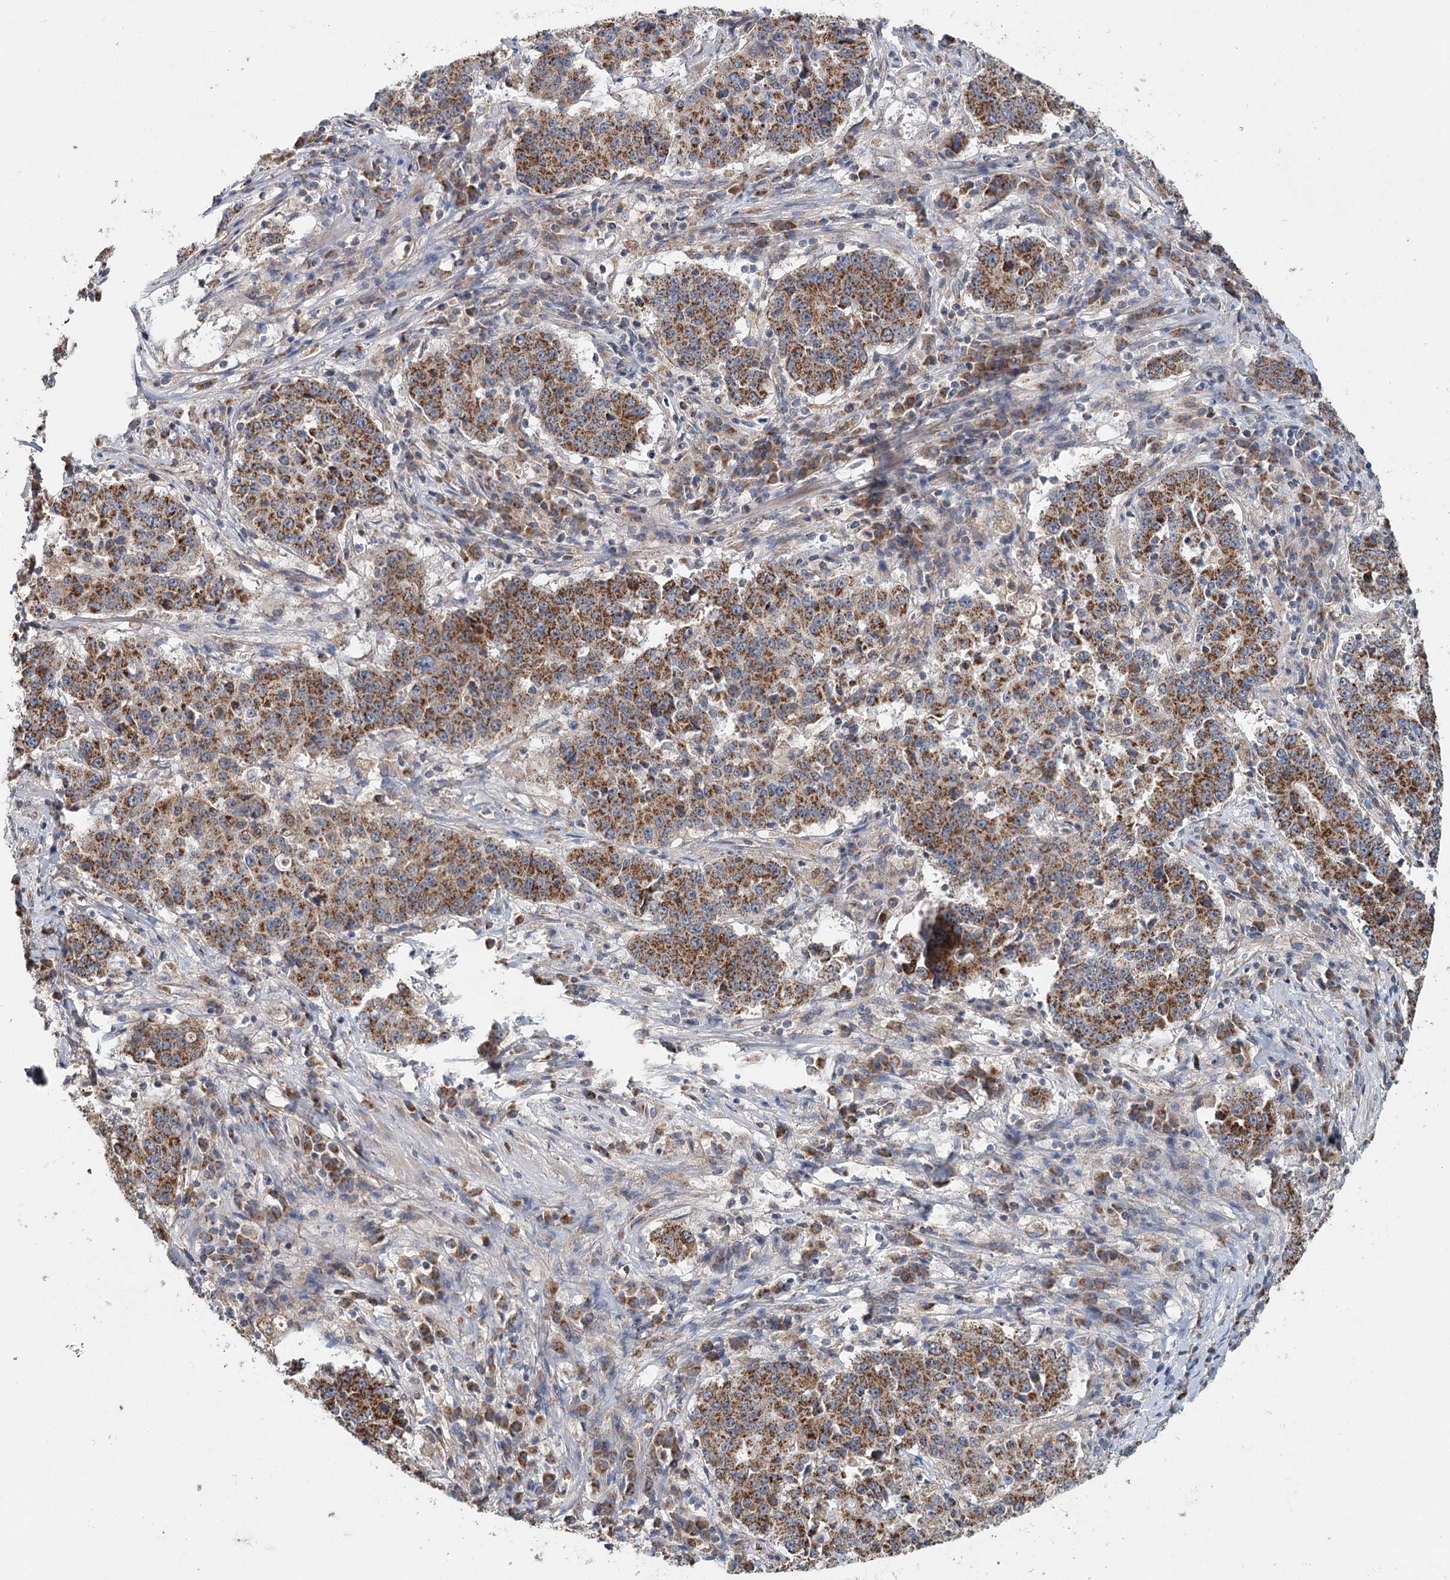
{"staining": {"intensity": "strong", "quantity": ">75%", "location": "cytoplasmic/membranous"}, "tissue": "stomach cancer", "cell_type": "Tumor cells", "image_type": "cancer", "snomed": [{"axis": "morphology", "description": "Adenocarcinoma, NOS"}, {"axis": "topography", "description": "Stomach"}], "caption": "Strong cytoplasmic/membranous staining is identified in approximately >75% of tumor cells in stomach cancer (adenocarcinoma). (Stains: DAB (3,3'-diaminobenzidine) in brown, nuclei in blue, Microscopy: brightfield microscopy at high magnification).", "gene": "MRPL44", "patient": {"sex": "male", "age": 59}}